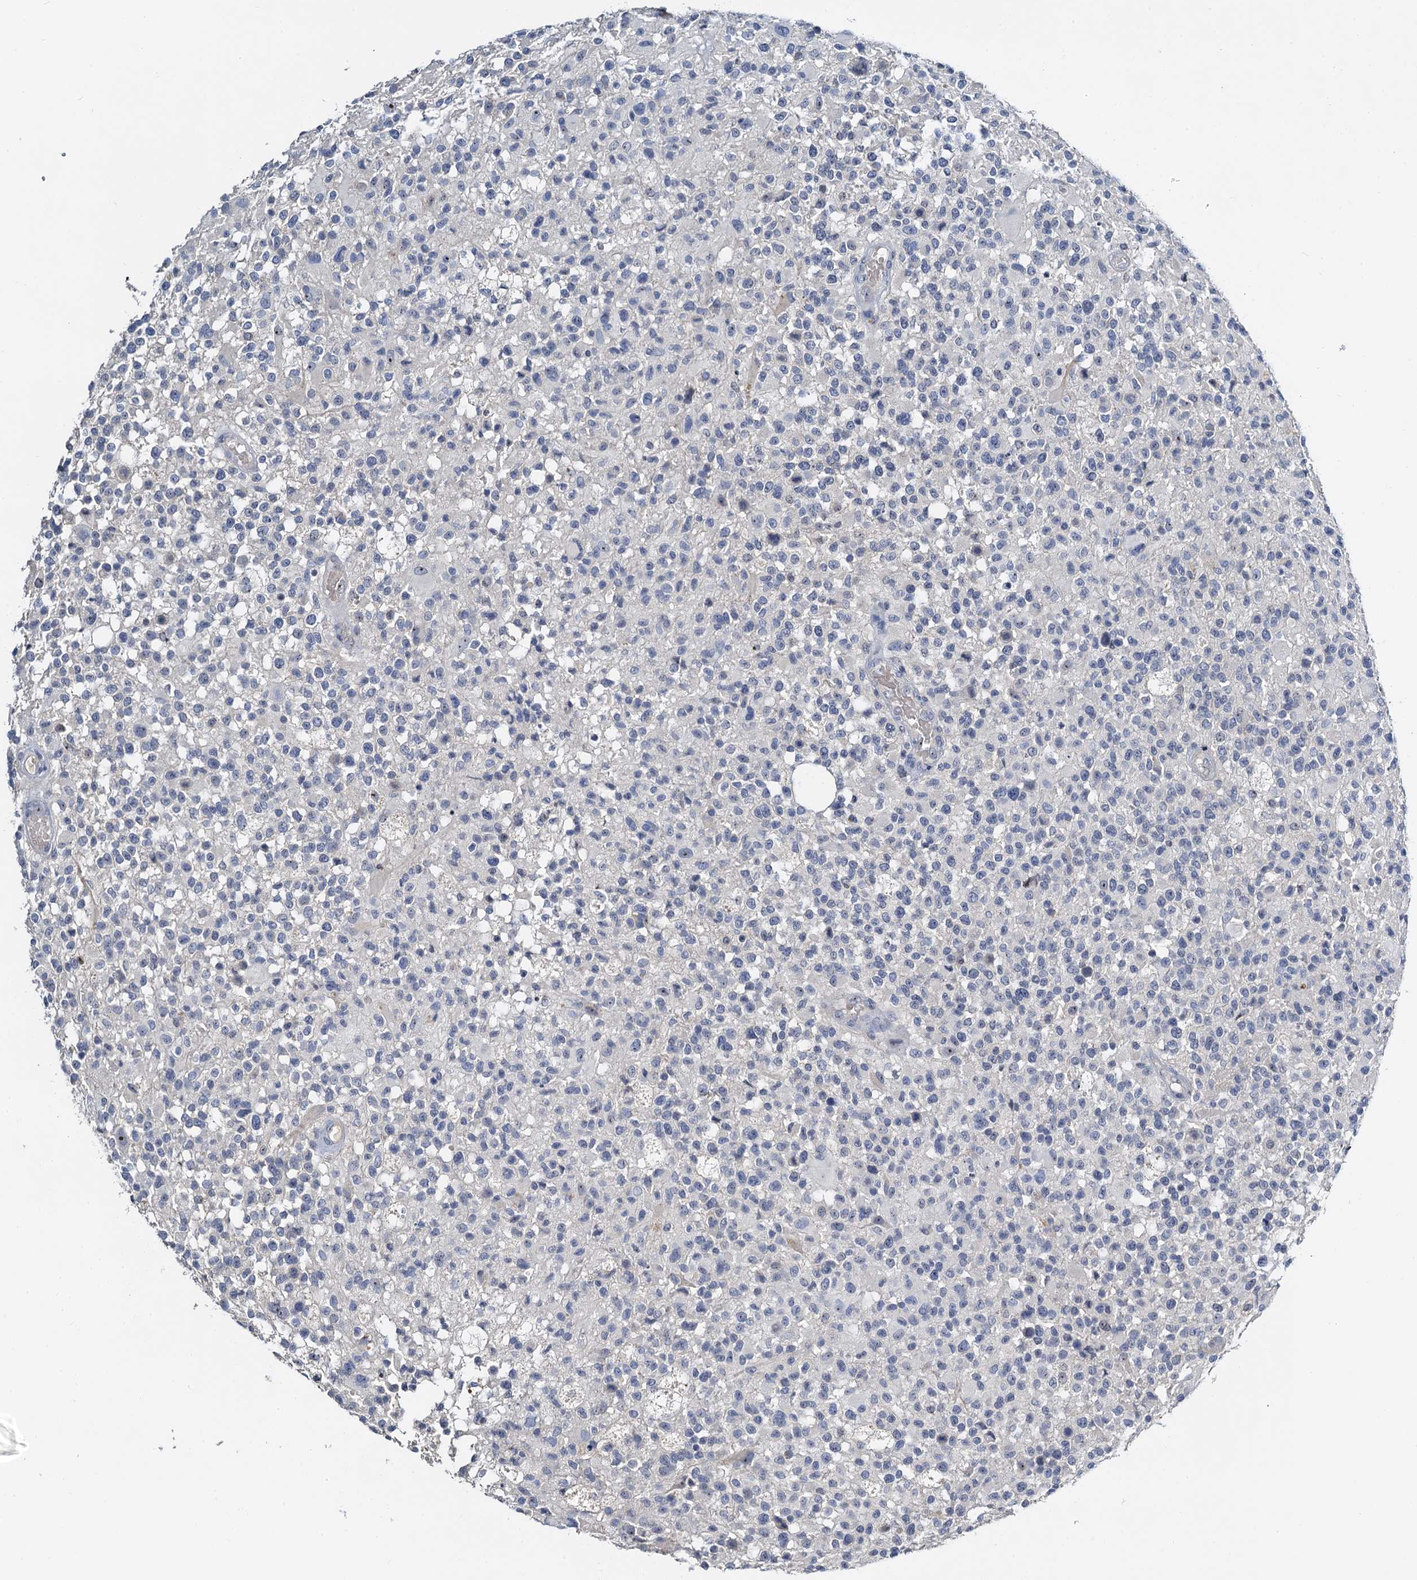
{"staining": {"intensity": "negative", "quantity": "none", "location": "none"}, "tissue": "glioma", "cell_type": "Tumor cells", "image_type": "cancer", "snomed": [{"axis": "morphology", "description": "Glioma, malignant, High grade"}, {"axis": "morphology", "description": "Glioblastoma, NOS"}, {"axis": "topography", "description": "Brain"}], "caption": "The histopathology image exhibits no significant positivity in tumor cells of glioblastoma. (Stains: DAB (3,3'-diaminobenzidine) IHC with hematoxylin counter stain, Microscopy: brightfield microscopy at high magnification).", "gene": "NOP2", "patient": {"sex": "male", "age": 60}}